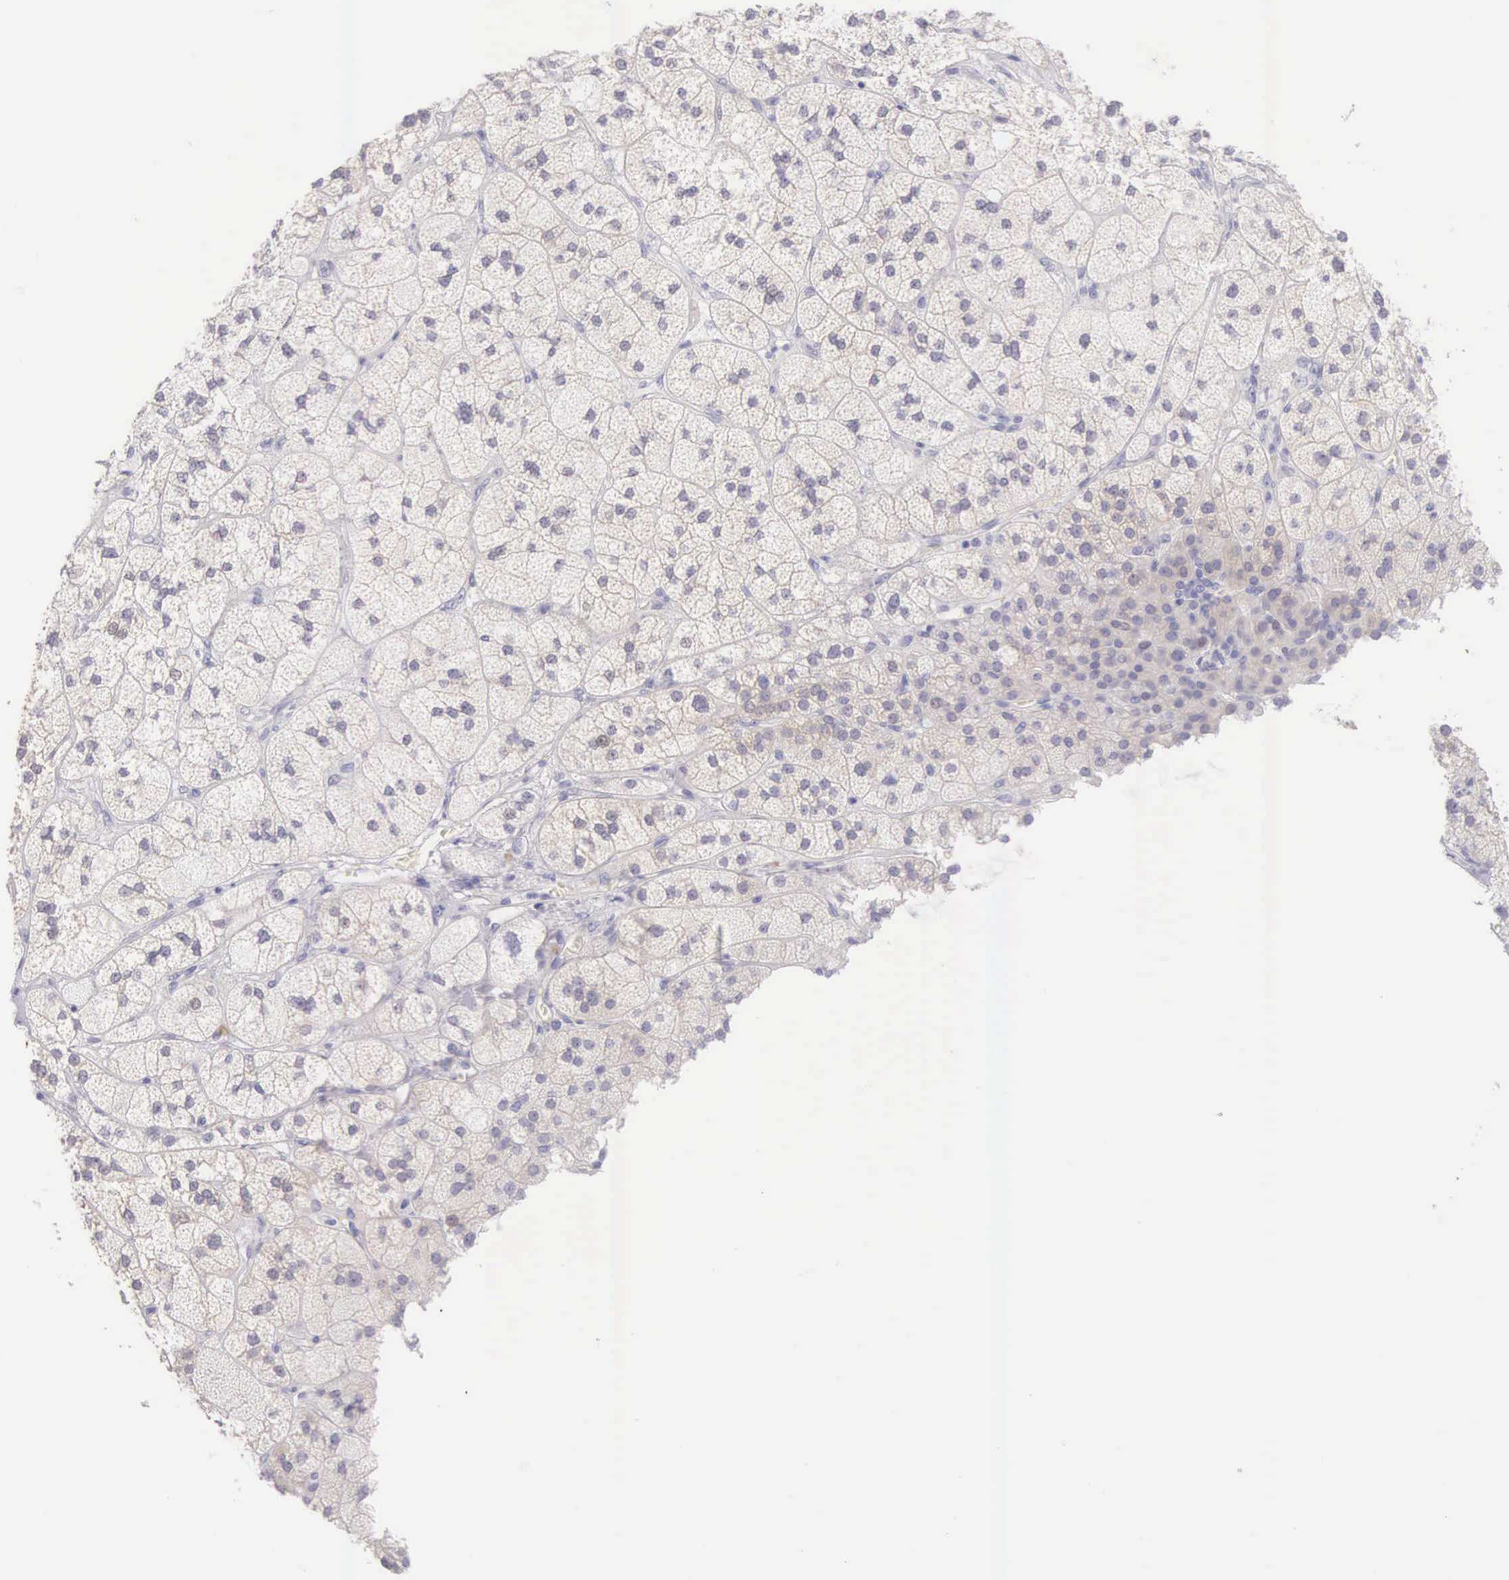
{"staining": {"intensity": "weak", "quantity": "25%-75%", "location": "cytoplasmic/membranous"}, "tissue": "adrenal gland", "cell_type": "Glandular cells", "image_type": "normal", "snomed": [{"axis": "morphology", "description": "Normal tissue, NOS"}, {"axis": "topography", "description": "Adrenal gland"}], "caption": "DAB (3,3'-diaminobenzidine) immunohistochemical staining of normal adrenal gland demonstrates weak cytoplasmic/membranous protein expression in approximately 25%-75% of glandular cells.", "gene": "ARFGAP3", "patient": {"sex": "female", "age": 60}}